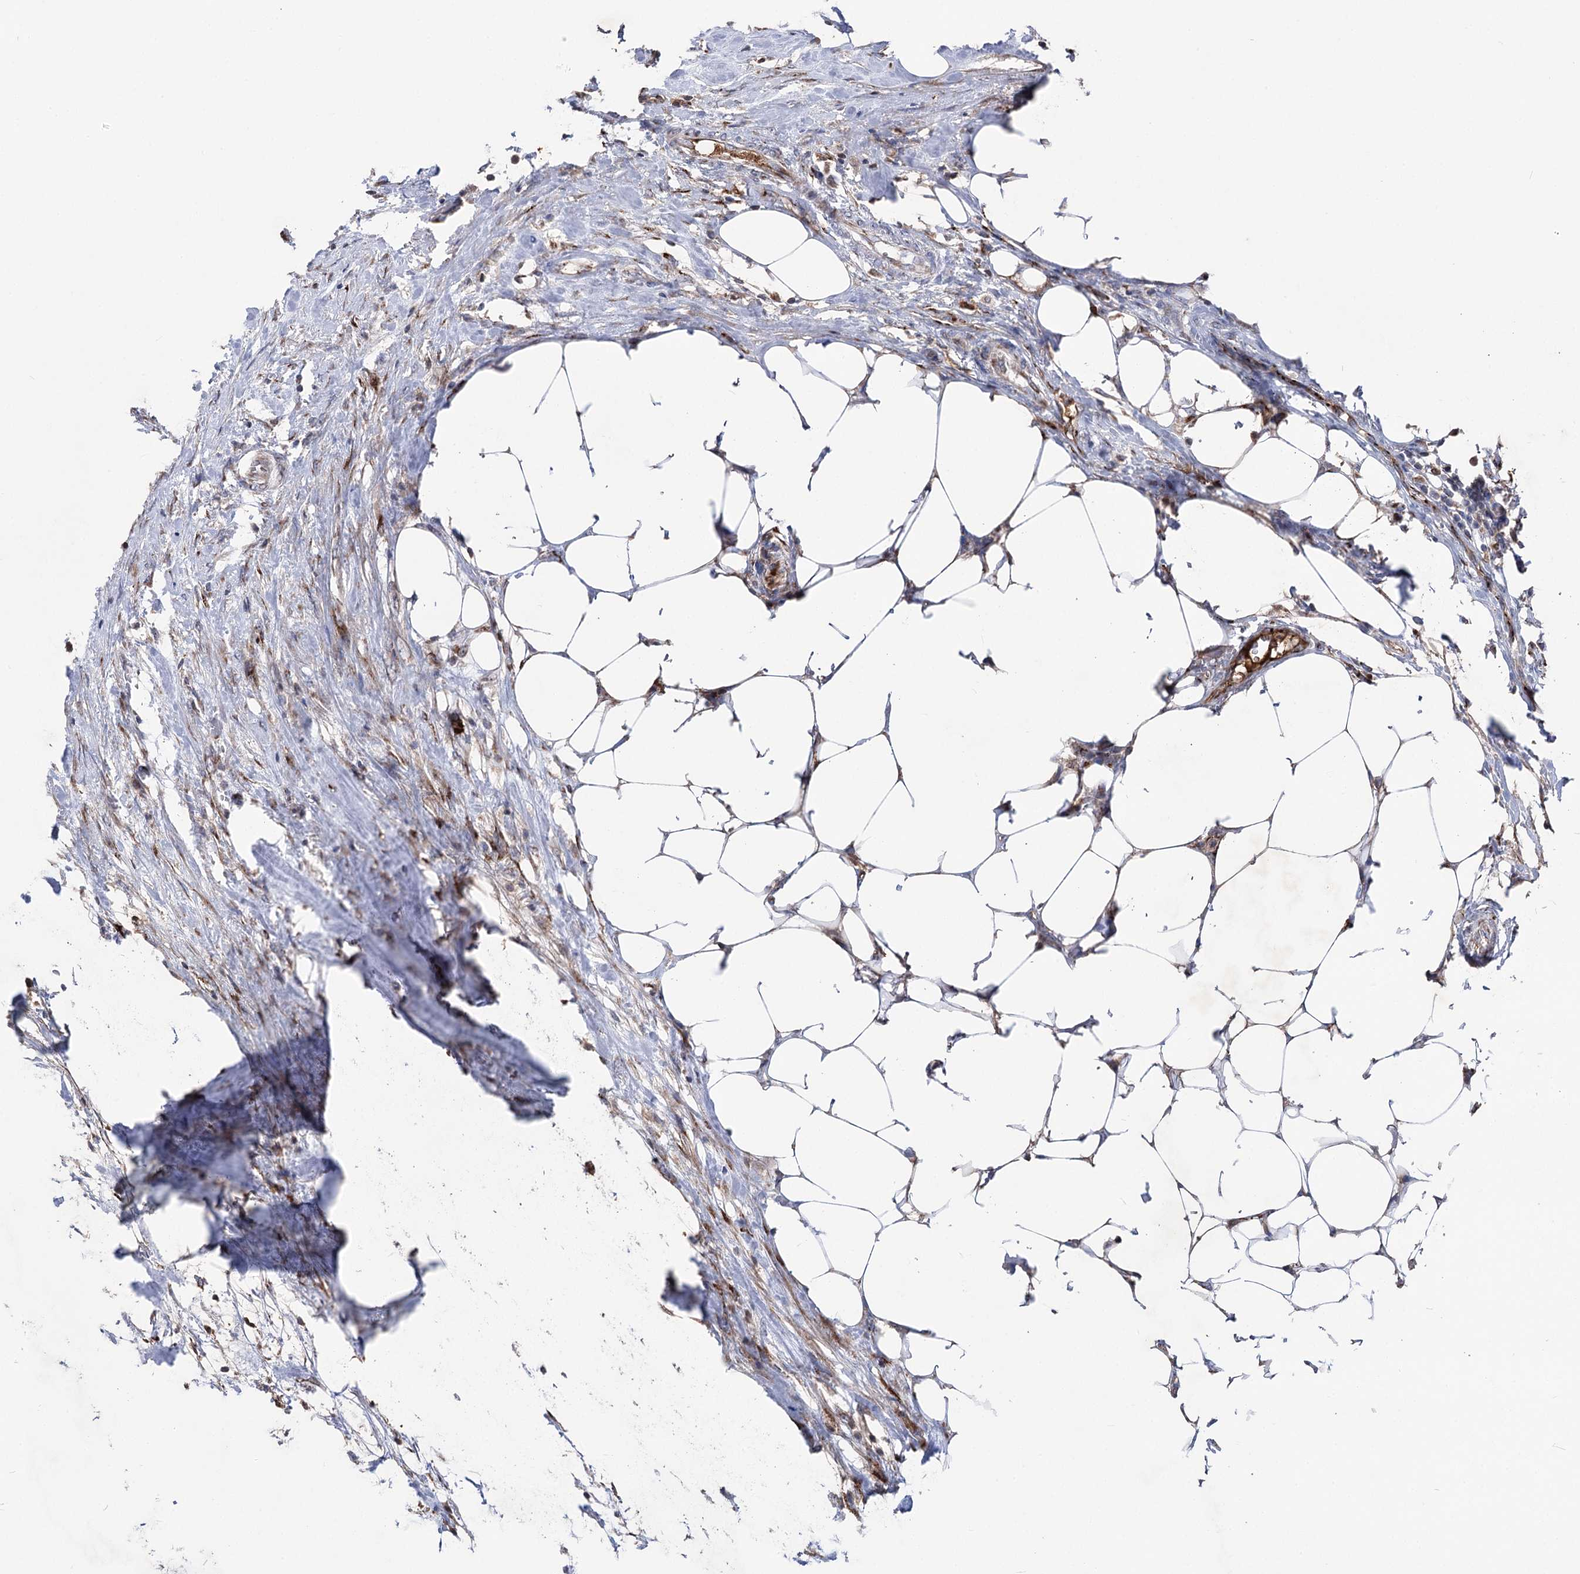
{"staining": {"intensity": "weak", "quantity": "<25%", "location": "cytoplasmic/membranous"}, "tissue": "urothelial cancer", "cell_type": "Tumor cells", "image_type": "cancer", "snomed": [{"axis": "morphology", "description": "Urothelial carcinoma, High grade"}, {"axis": "topography", "description": "Urinary bladder"}], "caption": "The micrograph displays no significant expression in tumor cells of urothelial cancer. (DAB (3,3'-diaminobenzidine) IHC visualized using brightfield microscopy, high magnification).", "gene": "ARHGAP20", "patient": {"sex": "male", "age": 64}}